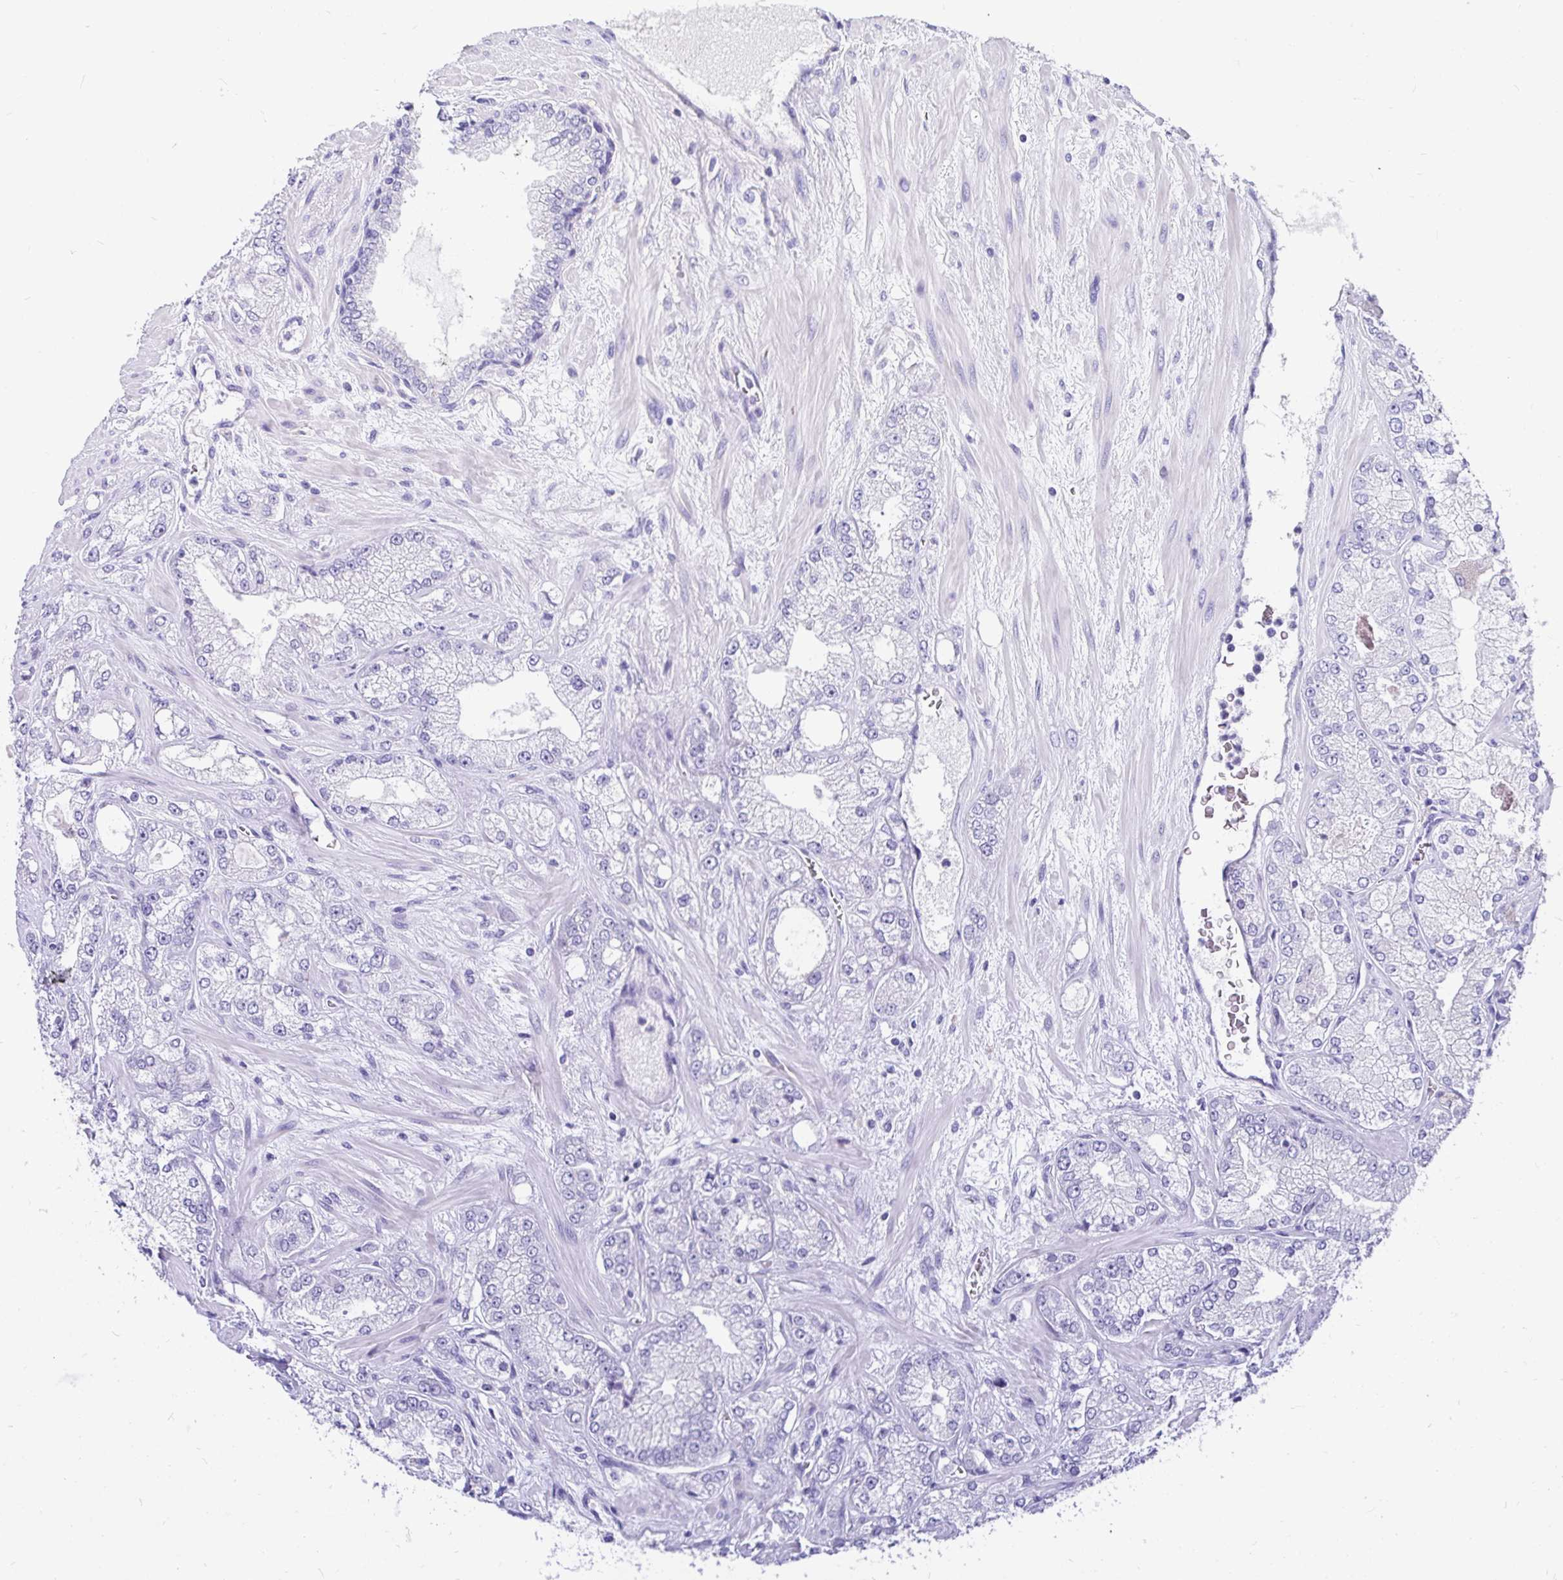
{"staining": {"intensity": "negative", "quantity": "none", "location": "none"}, "tissue": "prostate cancer", "cell_type": "Tumor cells", "image_type": "cancer", "snomed": [{"axis": "morphology", "description": "Normal tissue, NOS"}, {"axis": "morphology", "description": "Adenocarcinoma, High grade"}, {"axis": "topography", "description": "Prostate"}, {"axis": "topography", "description": "Peripheral nerve tissue"}], "caption": "This is an IHC histopathology image of human prostate cancer (high-grade adenocarcinoma). There is no positivity in tumor cells.", "gene": "ZPBP2", "patient": {"sex": "male", "age": 68}}